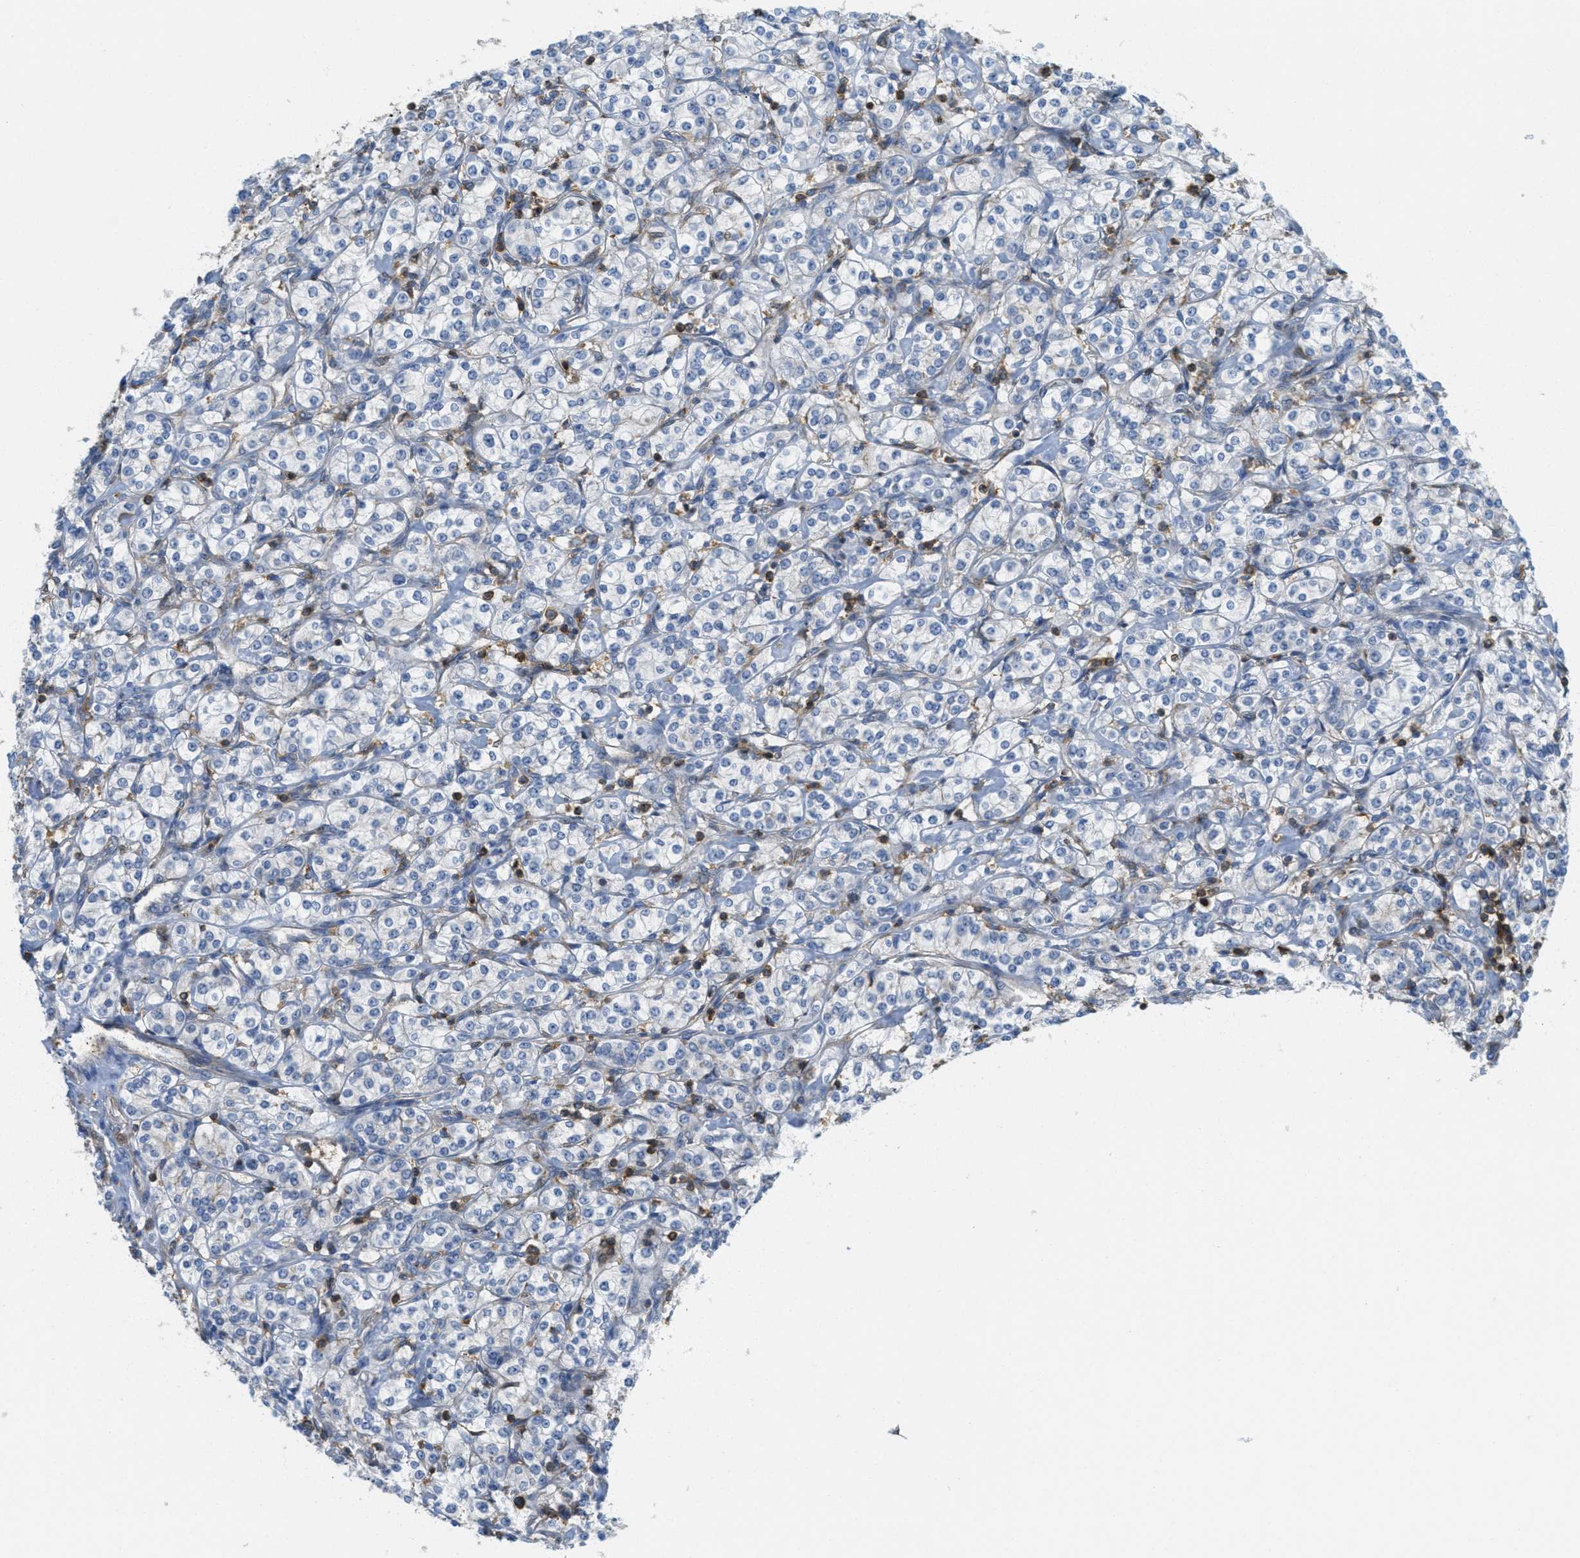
{"staining": {"intensity": "negative", "quantity": "none", "location": "none"}, "tissue": "renal cancer", "cell_type": "Tumor cells", "image_type": "cancer", "snomed": [{"axis": "morphology", "description": "Adenocarcinoma, NOS"}, {"axis": "topography", "description": "Kidney"}], "caption": "This is an immunohistochemistry histopathology image of human adenocarcinoma (renal). There is no positivity in tumor cells.", "gene": "GRIK2", "patient": {"sex": "male", "age": 77}}